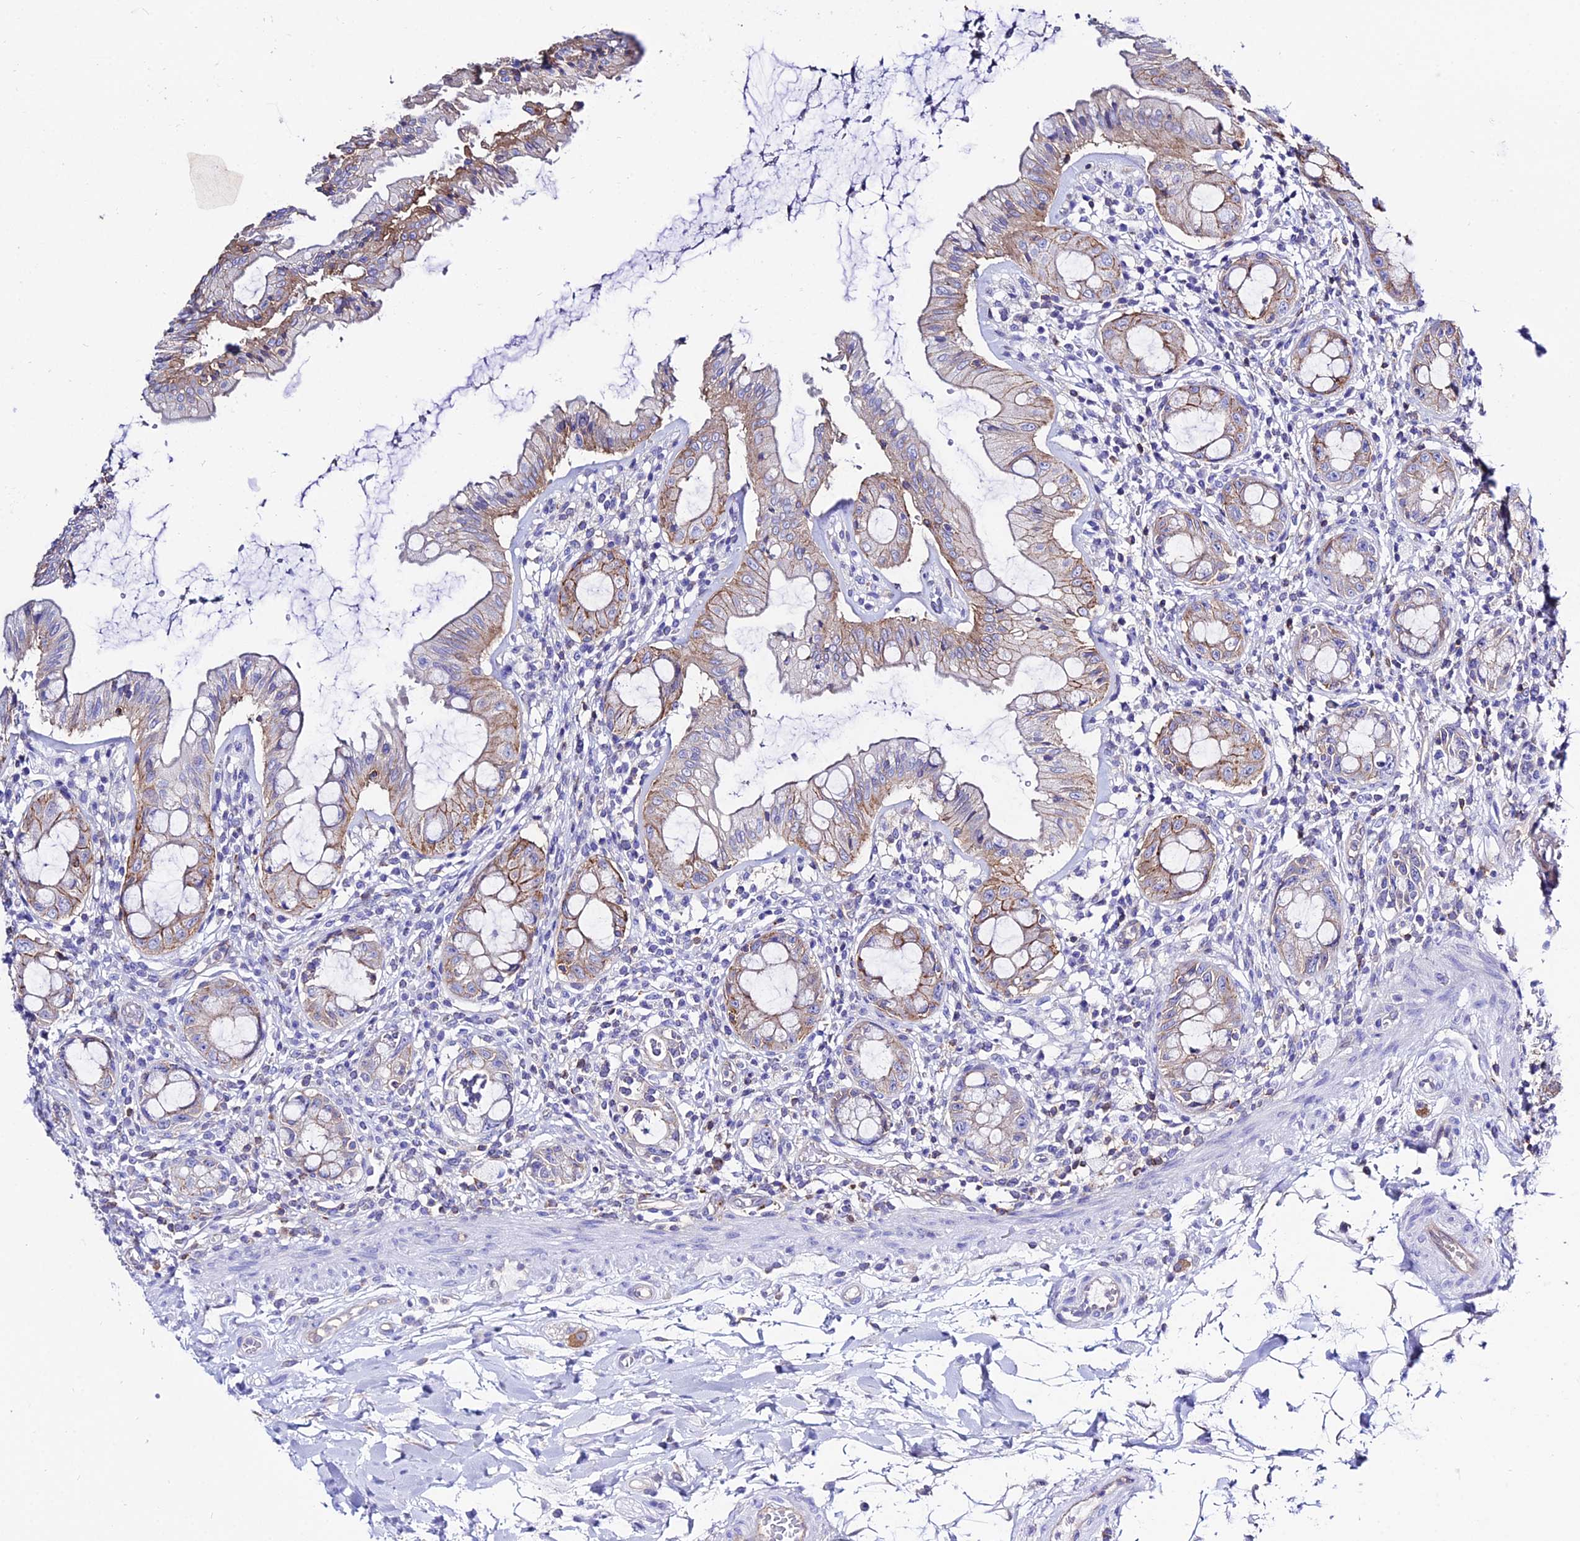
{"staining": {"intensity": "moderate", "quantity": ">75%", "location": "cytoplasmic/membranous"}, "tissue": "rectum", "cell_type": "Glandular cells", "image_type": "normal", "snomed": [{"axis": "morphology", "description": "Normal tissue, NOS"}, {"axis": "topography", "description": "Rectum"}], "caption": "A medium amount of moderate cytoplasmic/membranous positivity is seen in approximately >75% of glandular cells in benign rectum.", "gene": "S100A16", "patient": {"sex": "female", "age": 57}}